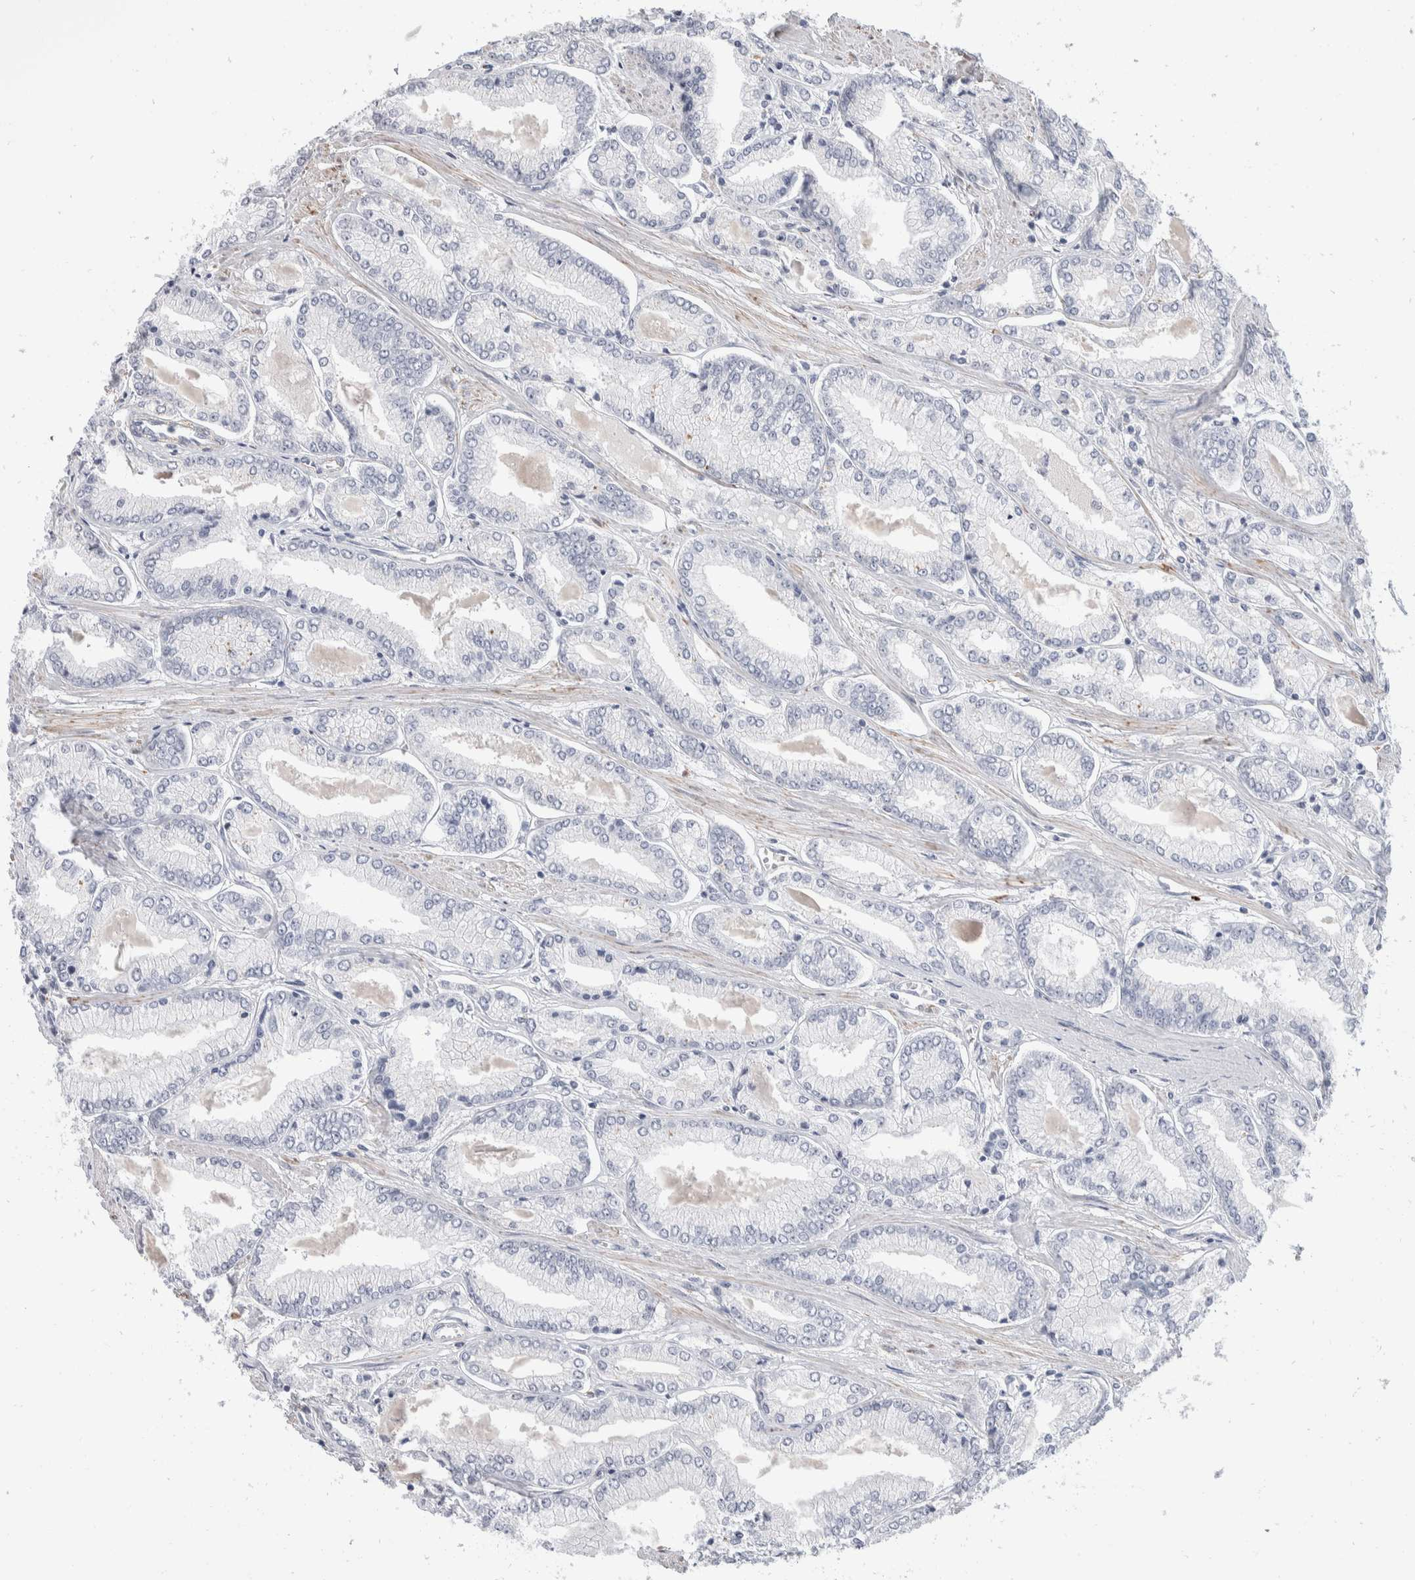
{"staining": {"intensity": "negative", "quantity": "none", "location": "none"}, "tissue": "prostate cancer", "cell_type": "Tumor cells", "image_type": "cancer", "snomed": [{"axis": "morphology", "description": "Adenocarcinoma, Low grade"}, {"axis": "topography", "description": "Prostate"}], "caption": "This micrograph is of prostate adenocarcinoma (low-grade) stained with immunohistochemistry (IHC) to label a protein in brown with the nuclei are counter-stained blue. There is no expression in tumor cells.", "gene": "CATSPERD", "patient": {"sex": "male", "age": 52}}